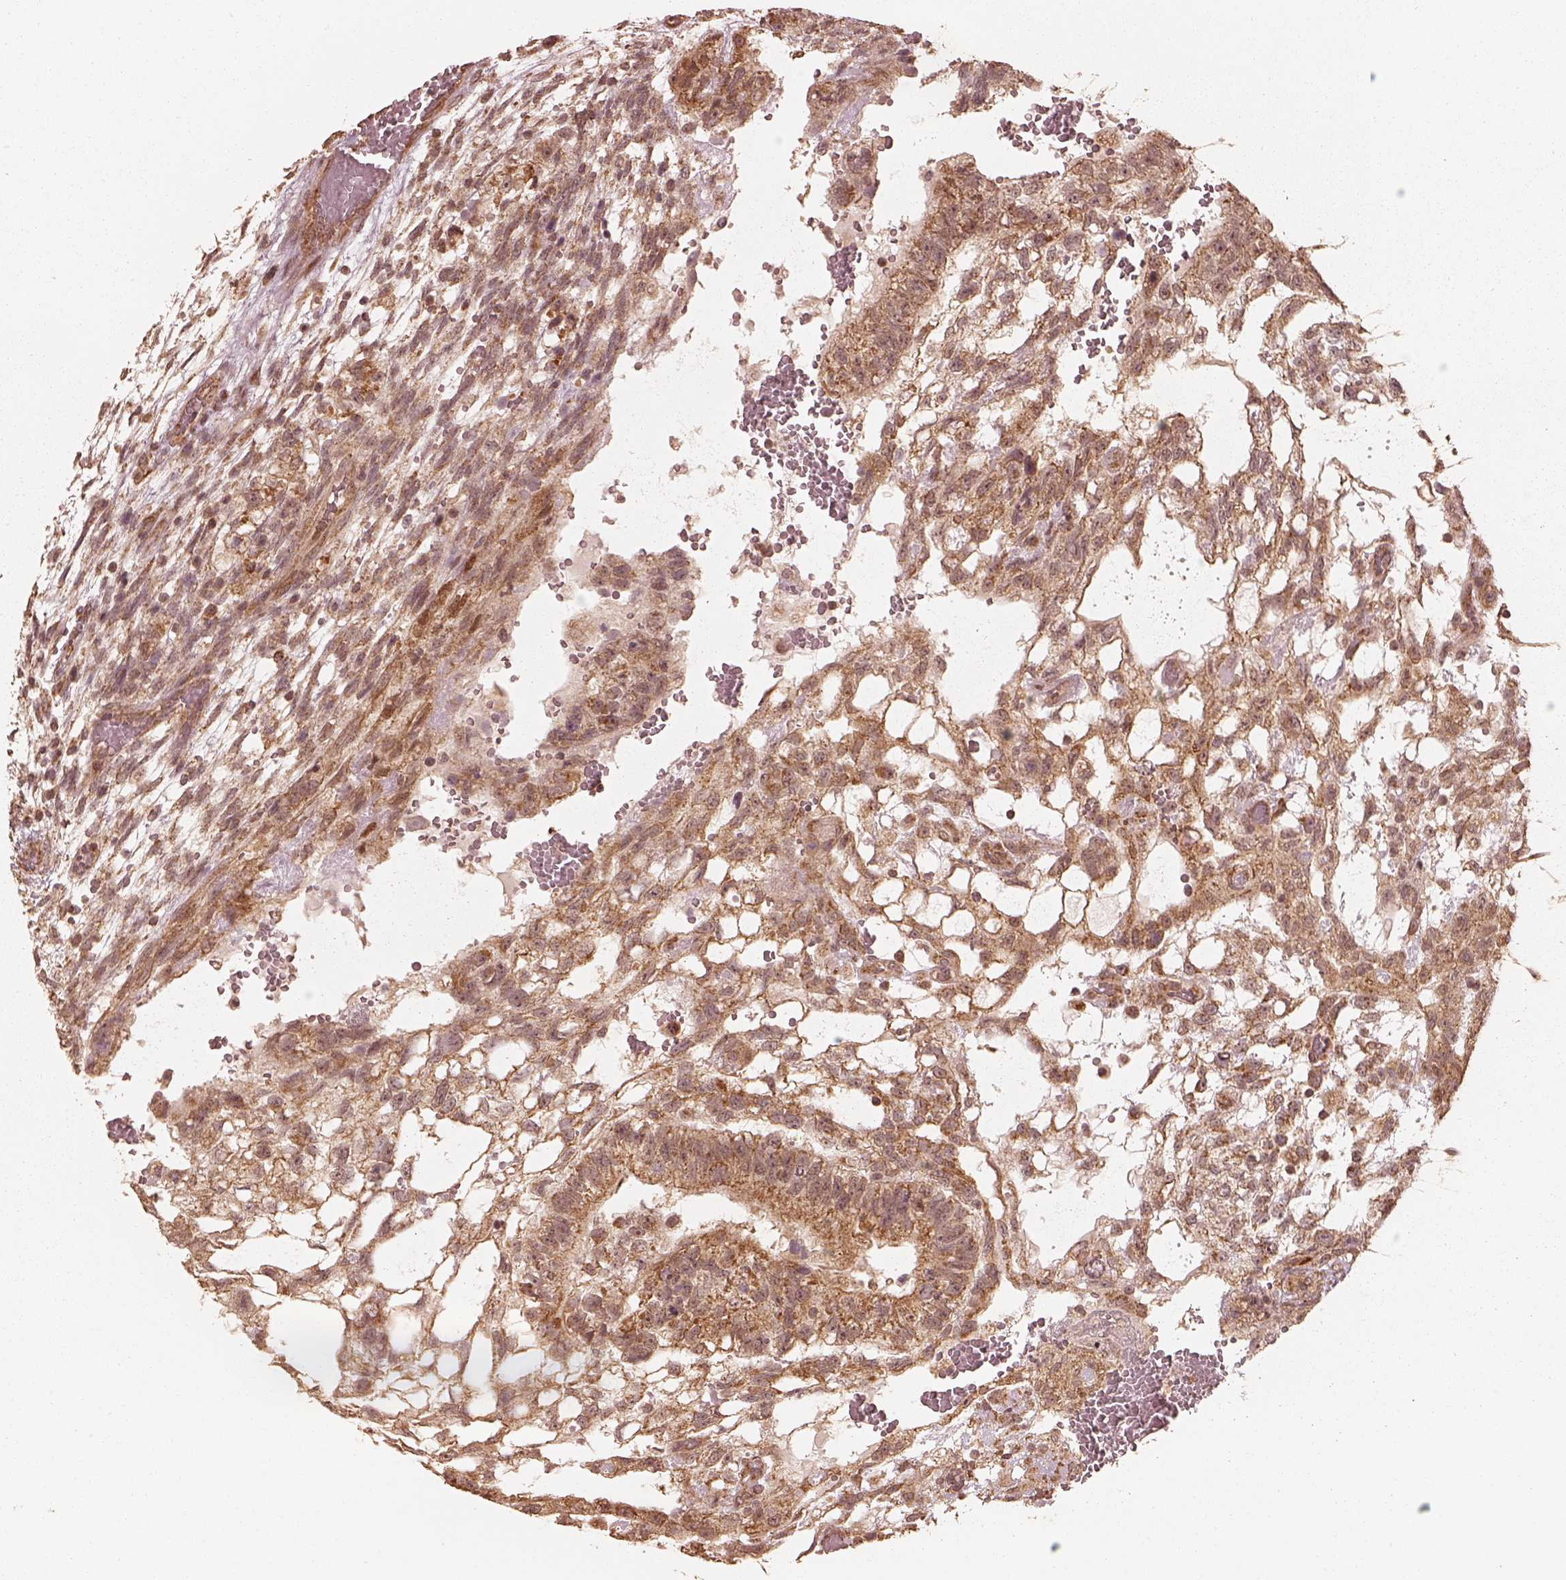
{"staining": {"intensity": "moderate", "quantity": ">75%", "location": "cytoplasmic/membranous"}, "tissue": "testis cancer", "cell_type": "Tumor cells", "image_type": "cancer", "snomed": [{"axis": "morphology", "description": "Carcinoma, Embryonal, NOS"}, {"axis": "topography", "description": "Testis"}], "caption": "Protein staining exhibits moderate cytoplasmic/membranous expression in about >75% of tumor cells in embryonal carcinoma (testis). The staining was performed using DAB (3,3'-diaminobenzidine), with brown indicating positive protein expression. Nuclei are stained blue with hematoxylin.", "gene": "DNAJC25", "patient": {"sex": "male", "age": 32}}